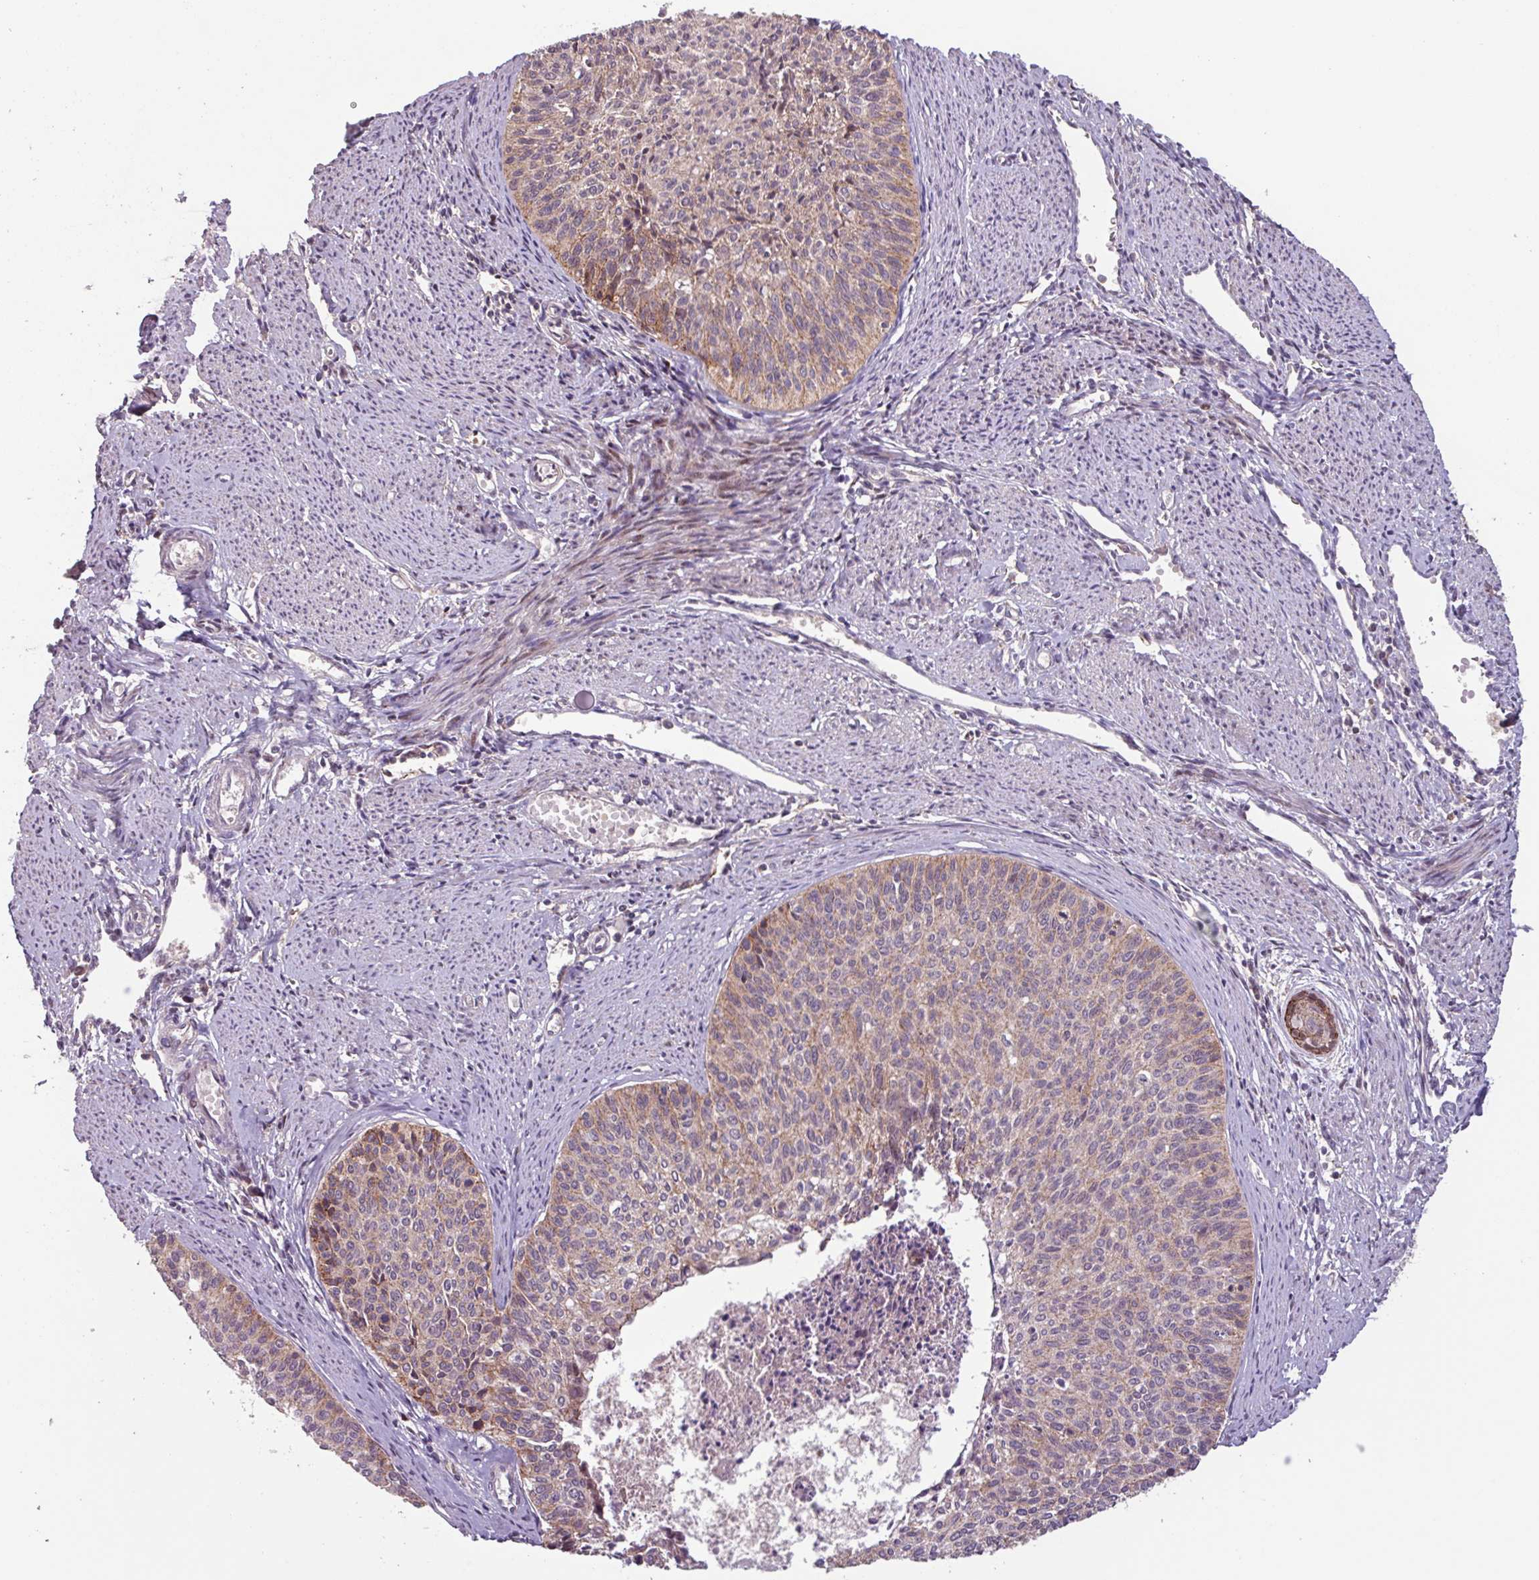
{"staining": {"intensity": "moderate", "quantity": "<25%", "location": "cytoplasmic/membranous,nuclear"}, "tissue": "cervical cancer", "cell_type": "Tumor cells", "image_type": "cancer", "snomed": [{"axis": "morphology", "description": "Squamous cell carcinoma, NOS"}, {"axis": "topography", "description": "Cervix"}], "caption": "IHC (DAB (3,3'-diaminobenzidine)) staining of human squamous cell carcinoma (cervical) shows moderate cytoplasmic/membranous and nuclear protein positivity in about <25% of tumor cells.", "gene": "TMEM88", "patient": {"sex": "female", "age": 55}}